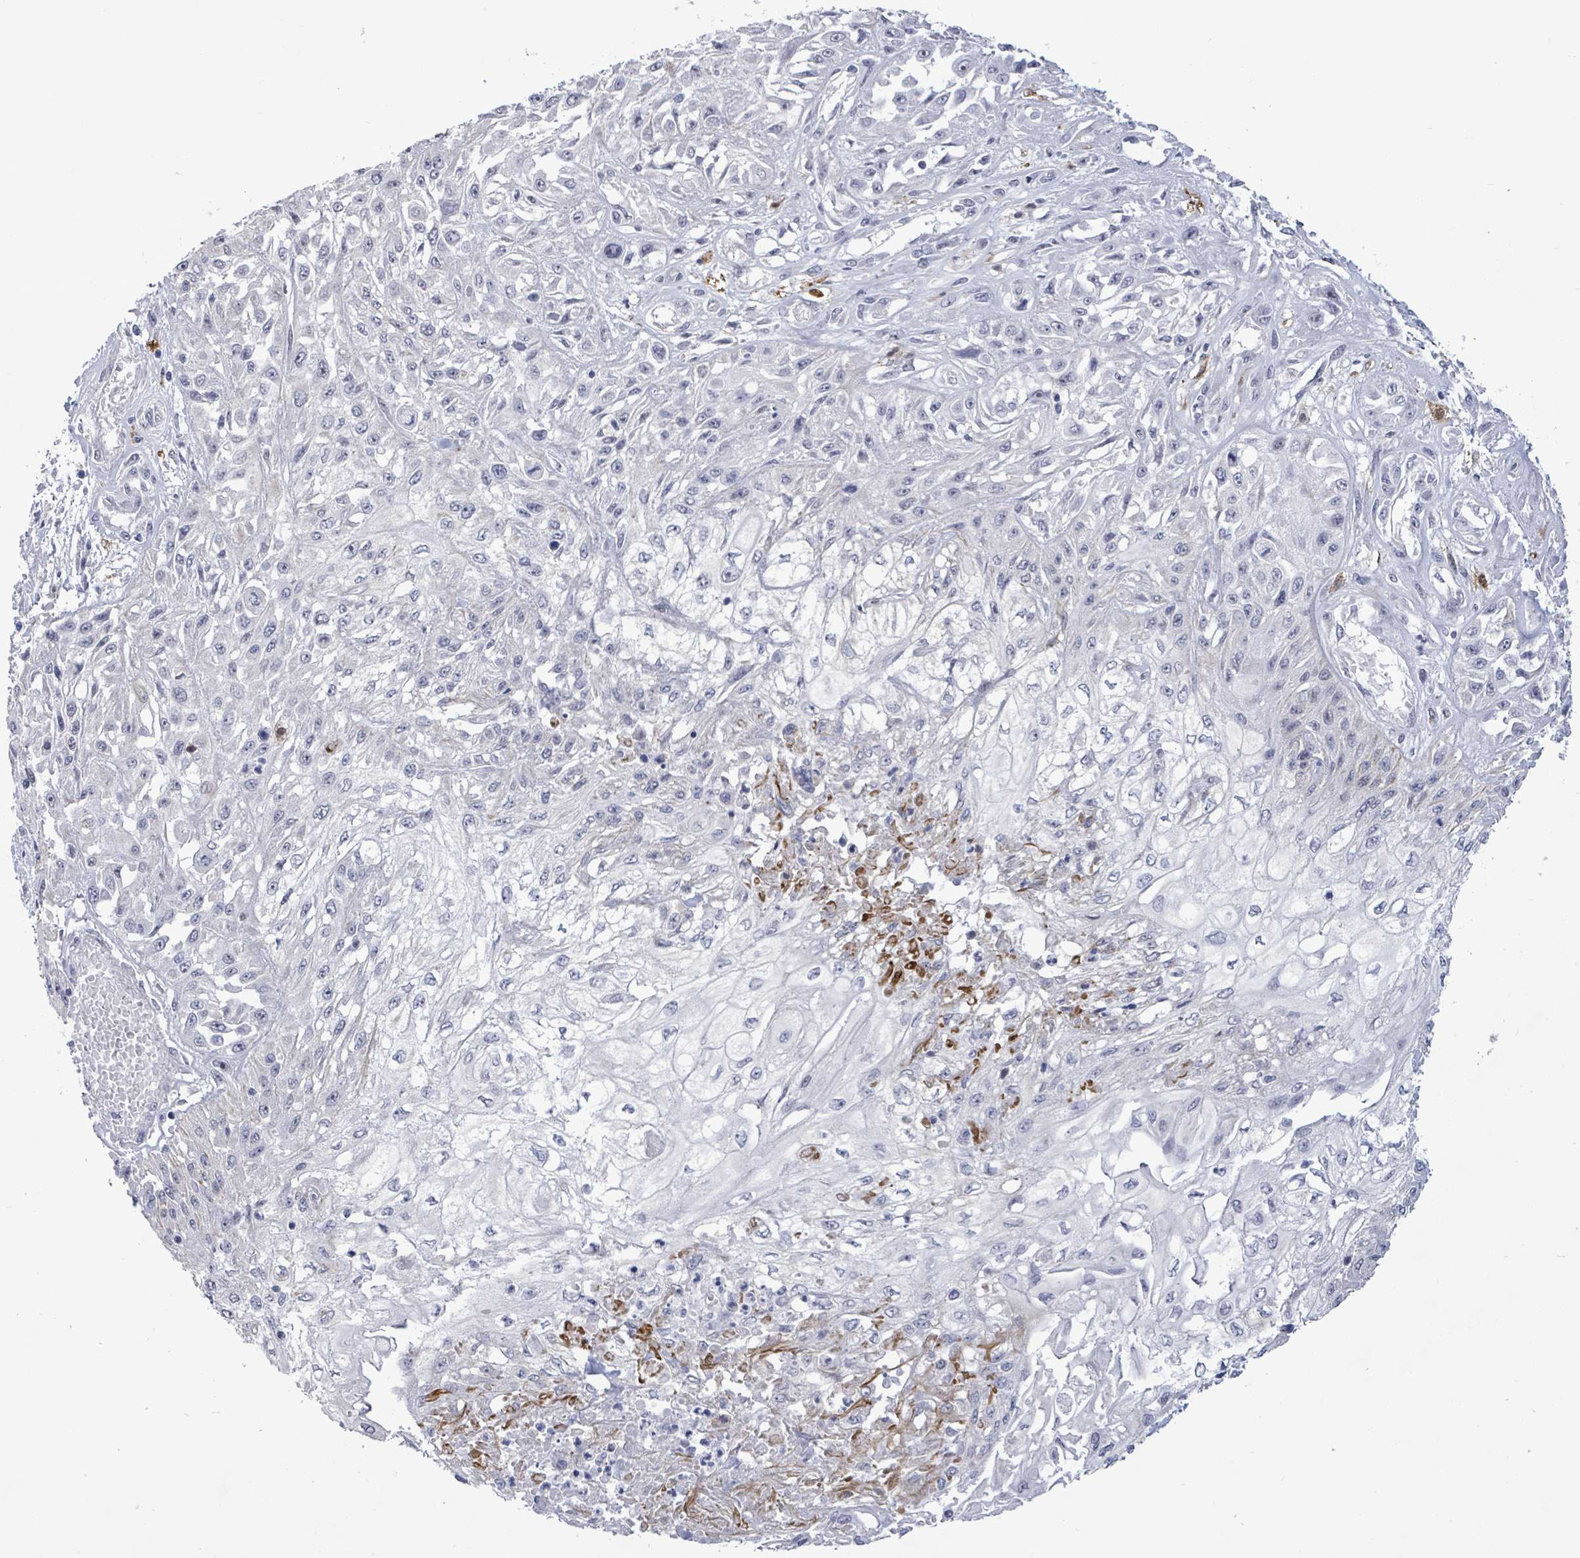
{"staining": {"intensity": "negative", "quantity": "none", "location": "none"}, "tissue": "skin cancer", "cell_type": "Tumor cells", "image_type": "cancer", "snomed": [{"axis": "morphology", "description": "Squamous cell carcinoma, NOS"}, {"axis": "morphology", "description": "Squamous cell carcinoma, metastatic, NOS"}, {"axis": "topography", "description": "Skin"}, {"axis": "topography", "description": "Lymph node"}], "caption": "Skin cancer stained for a protein using immunohistochemistry (IHC) exhibits no staining tumor cells.", "gene": "CT45A5", "patient": {"sex": "male", "age": 75}}